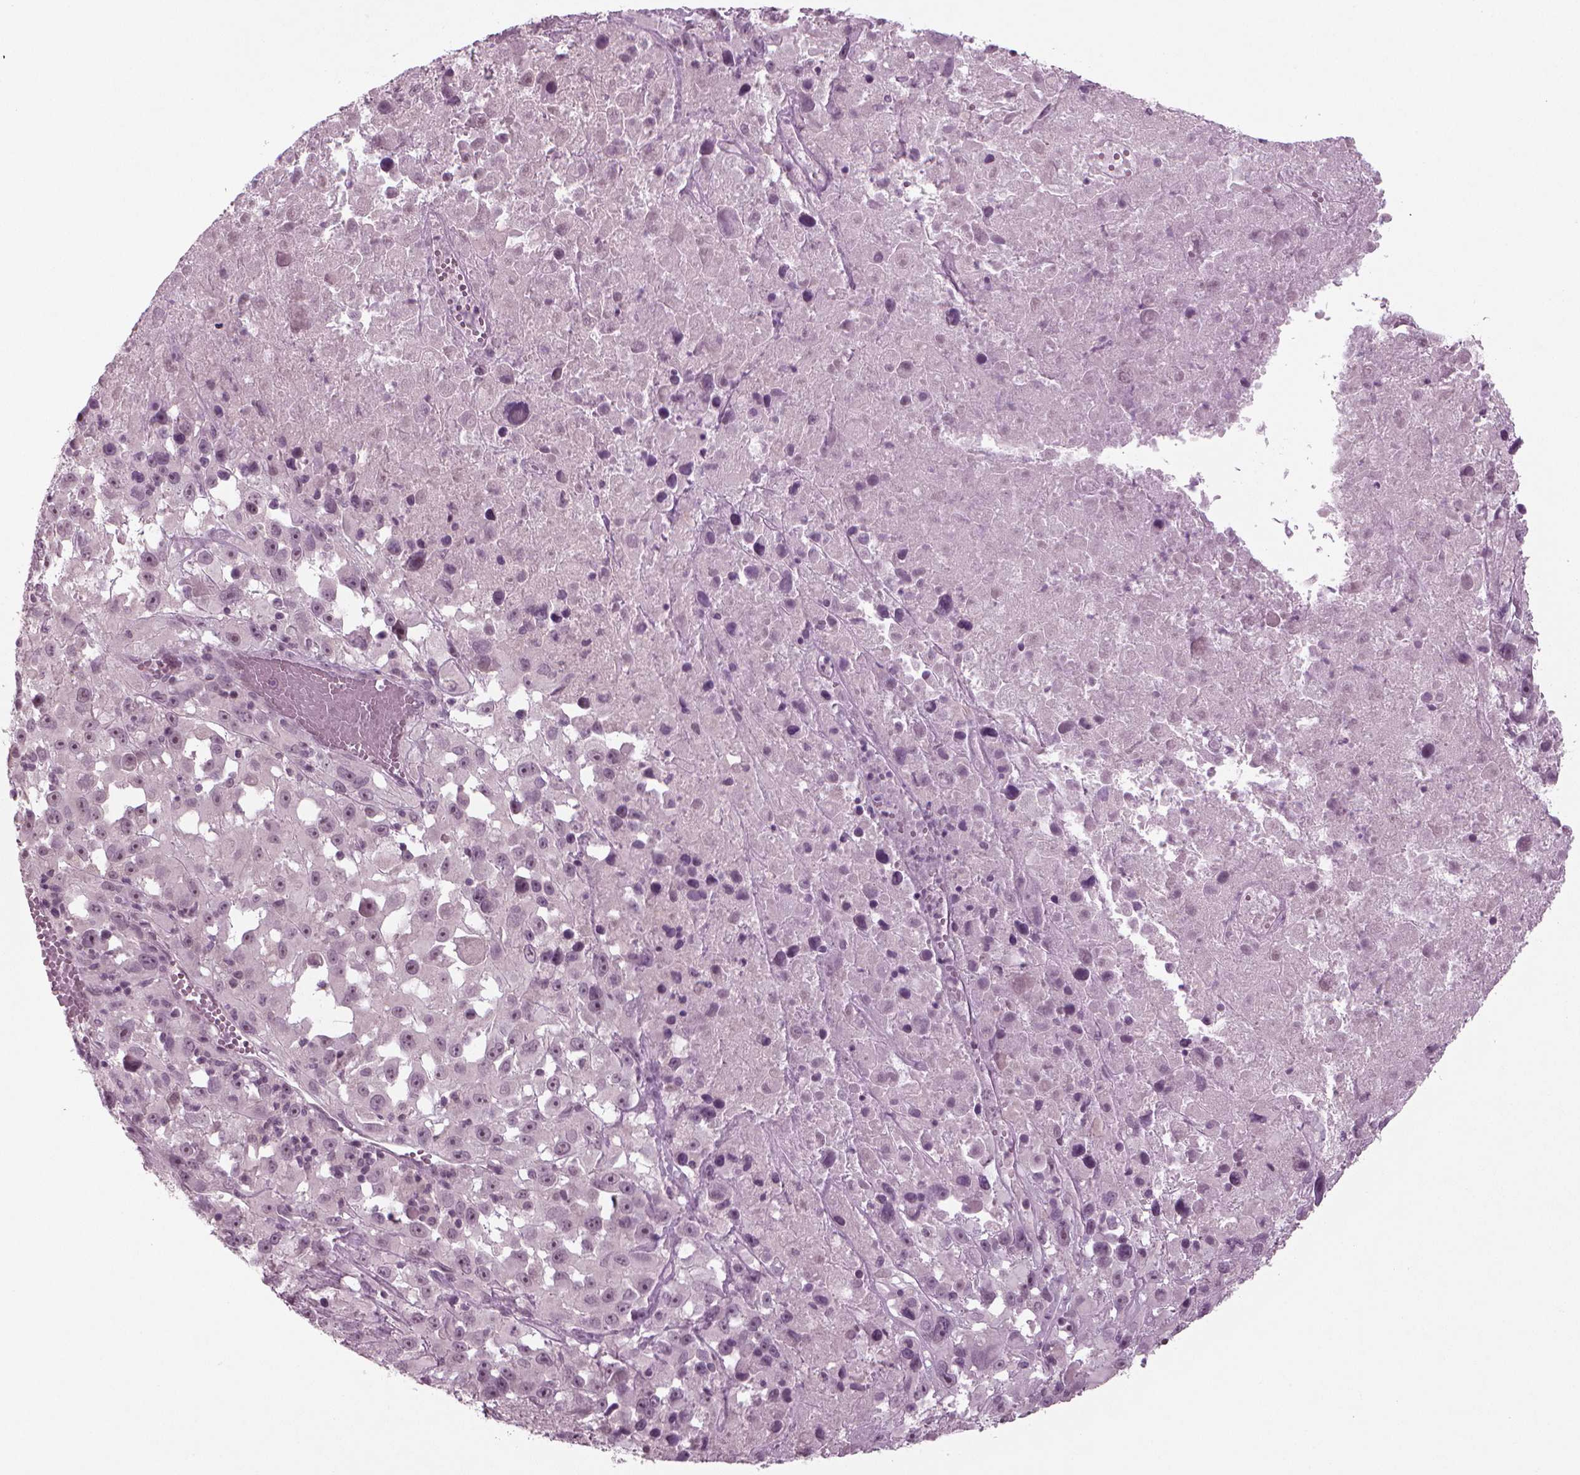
{"staining": {"intensity": "negative", "quantity": "none", "location": "none"}, "tissue": "melanoma", "cell_type": "Tumor cells", "image_type": "cancer", "snomed": [{"axis": "morphology", "description": "Malignant melanoma, Metastatic site"}, {"axis": "topography", "description": "Lymph node"}], "caption": "Histopathology image shows no significant protein staining in tumor cells of malignant melanoma (metastatic site).", "gene": "MGAT4D", "patient": {"sex": "male", "age": 50}}